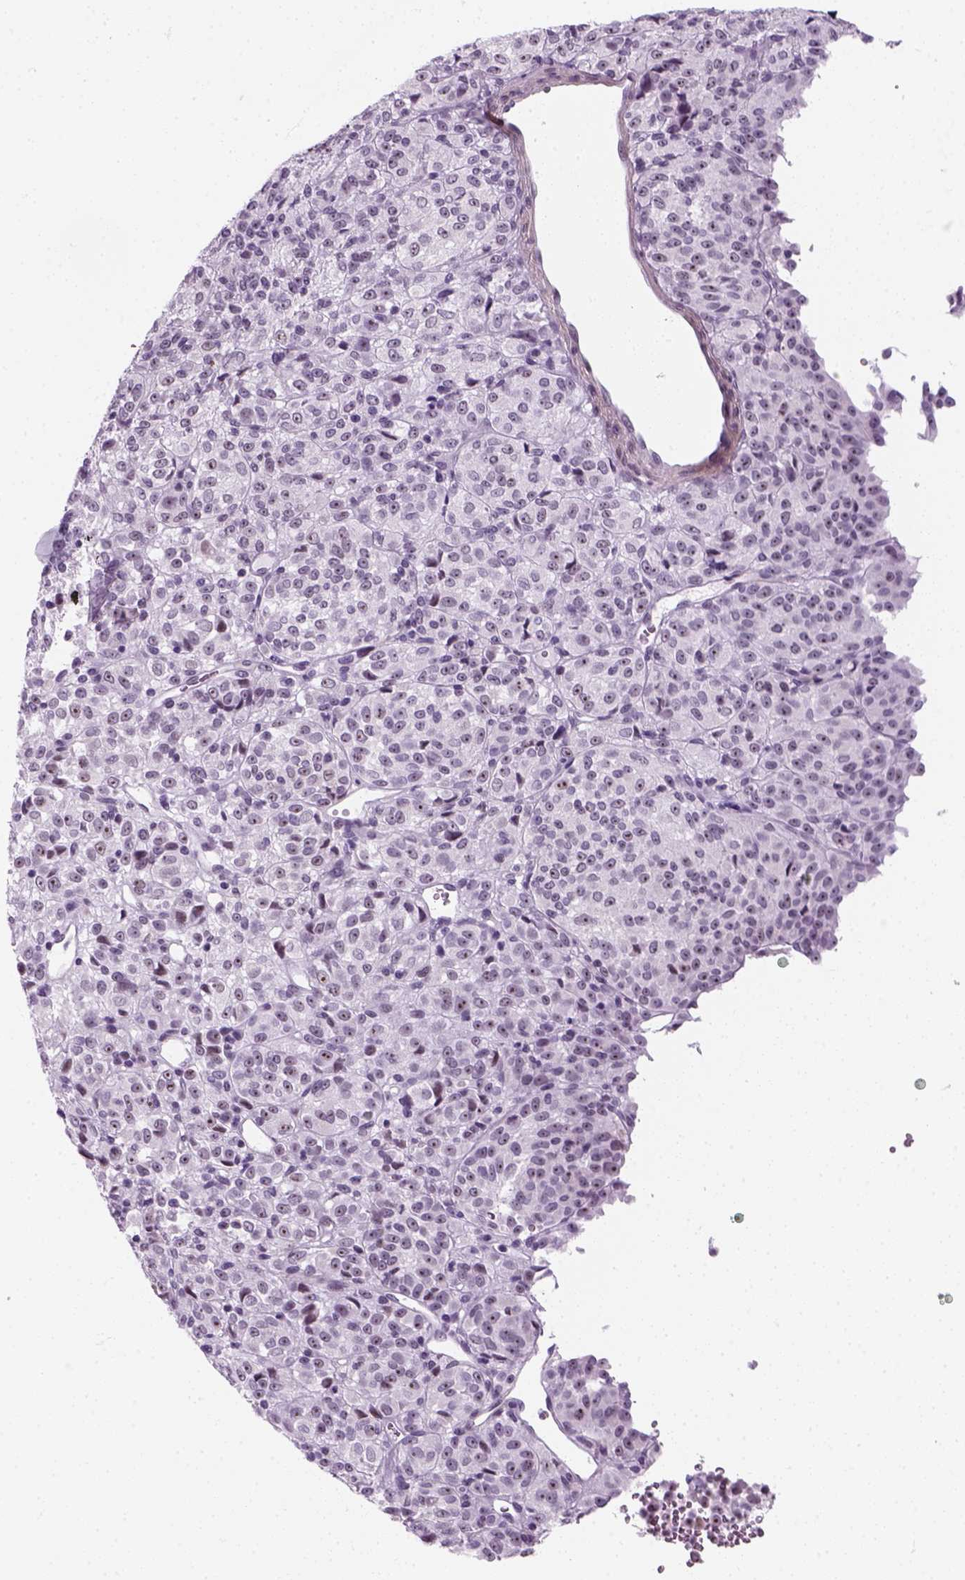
{"staining": {"intensity": "moderate", "quantity": "<25%", "location": "nuclear"}, "tissue": "melanoma", "cell_type": "Tumor cells", "image_type": "cancer", "snomed": [{"axis": "morphology", "description": "Malignant melanoma, Metastatic site"}, {"axis": "topography", "description": "Brain"}], "caption": "Immunohistochemistry (DAB) staining of human melanoma reveals moderate nuclear protein expression in approximately <25% of tumor cells.", "gene": "ZNF865", "patient": {"sex": "female", "age": 56}}